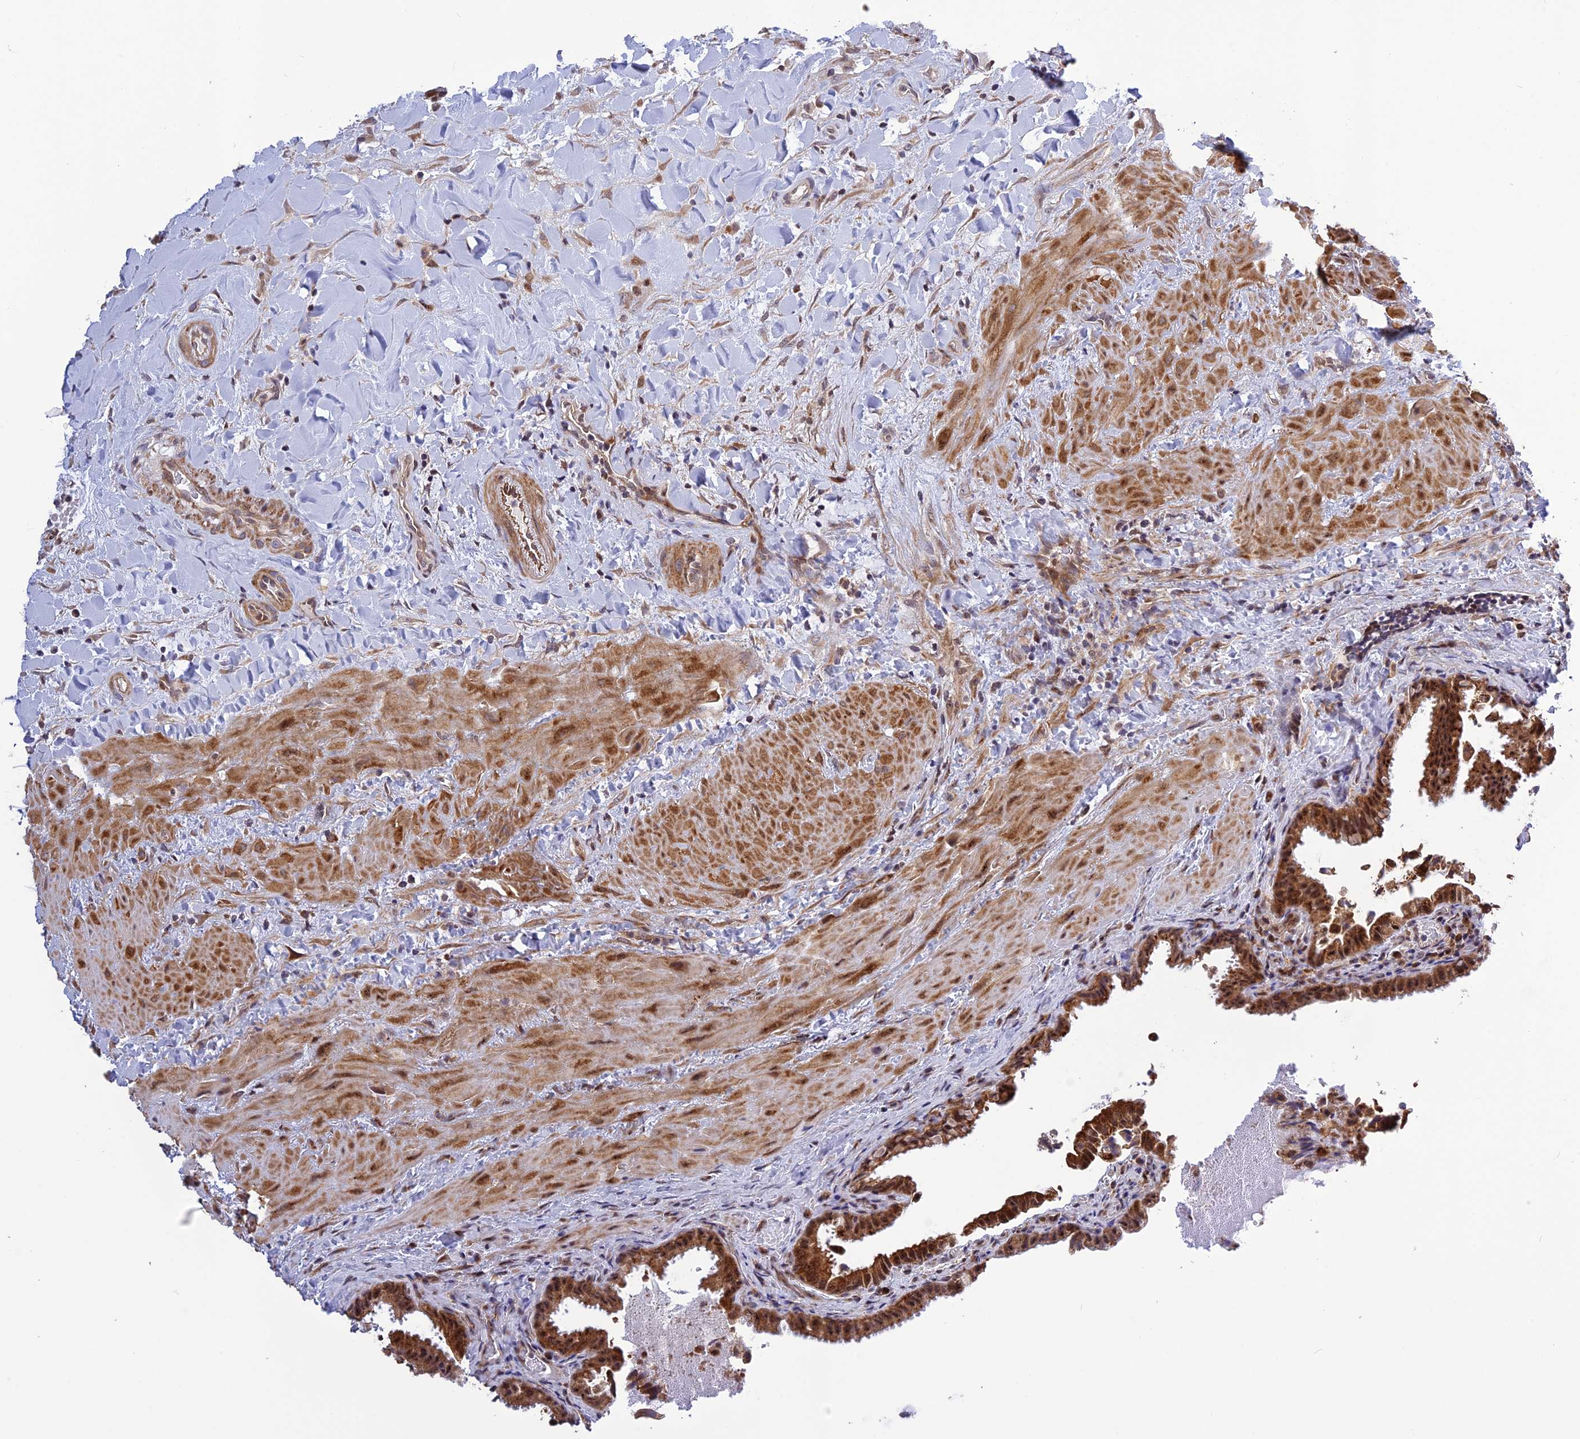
{"staining": {"intensity": "strong", "quantity": ">75%", "location": "cytoplasmic/membranous,nuclear"}, "tissue": "gallbladder", "cell_type": "Glandular cells", "image_type": "normal", "snomed": [{"axis": "morphology", "description": "Normal tissue, NOS"}, {"axis": "topography", "description": "Gallbladder"}], "caption": "A micrograph of gallbladder stained for a protein exhibits strong cytoplasmic/membranous,nuclear brown staining in glandular cells. The staining was performed using DAB, with brown indicating positive protein expression. Nuclei are stained blue with hematoxylin.", "gene": "SPG21", "patient": {"sex": "male", "age": 24}}